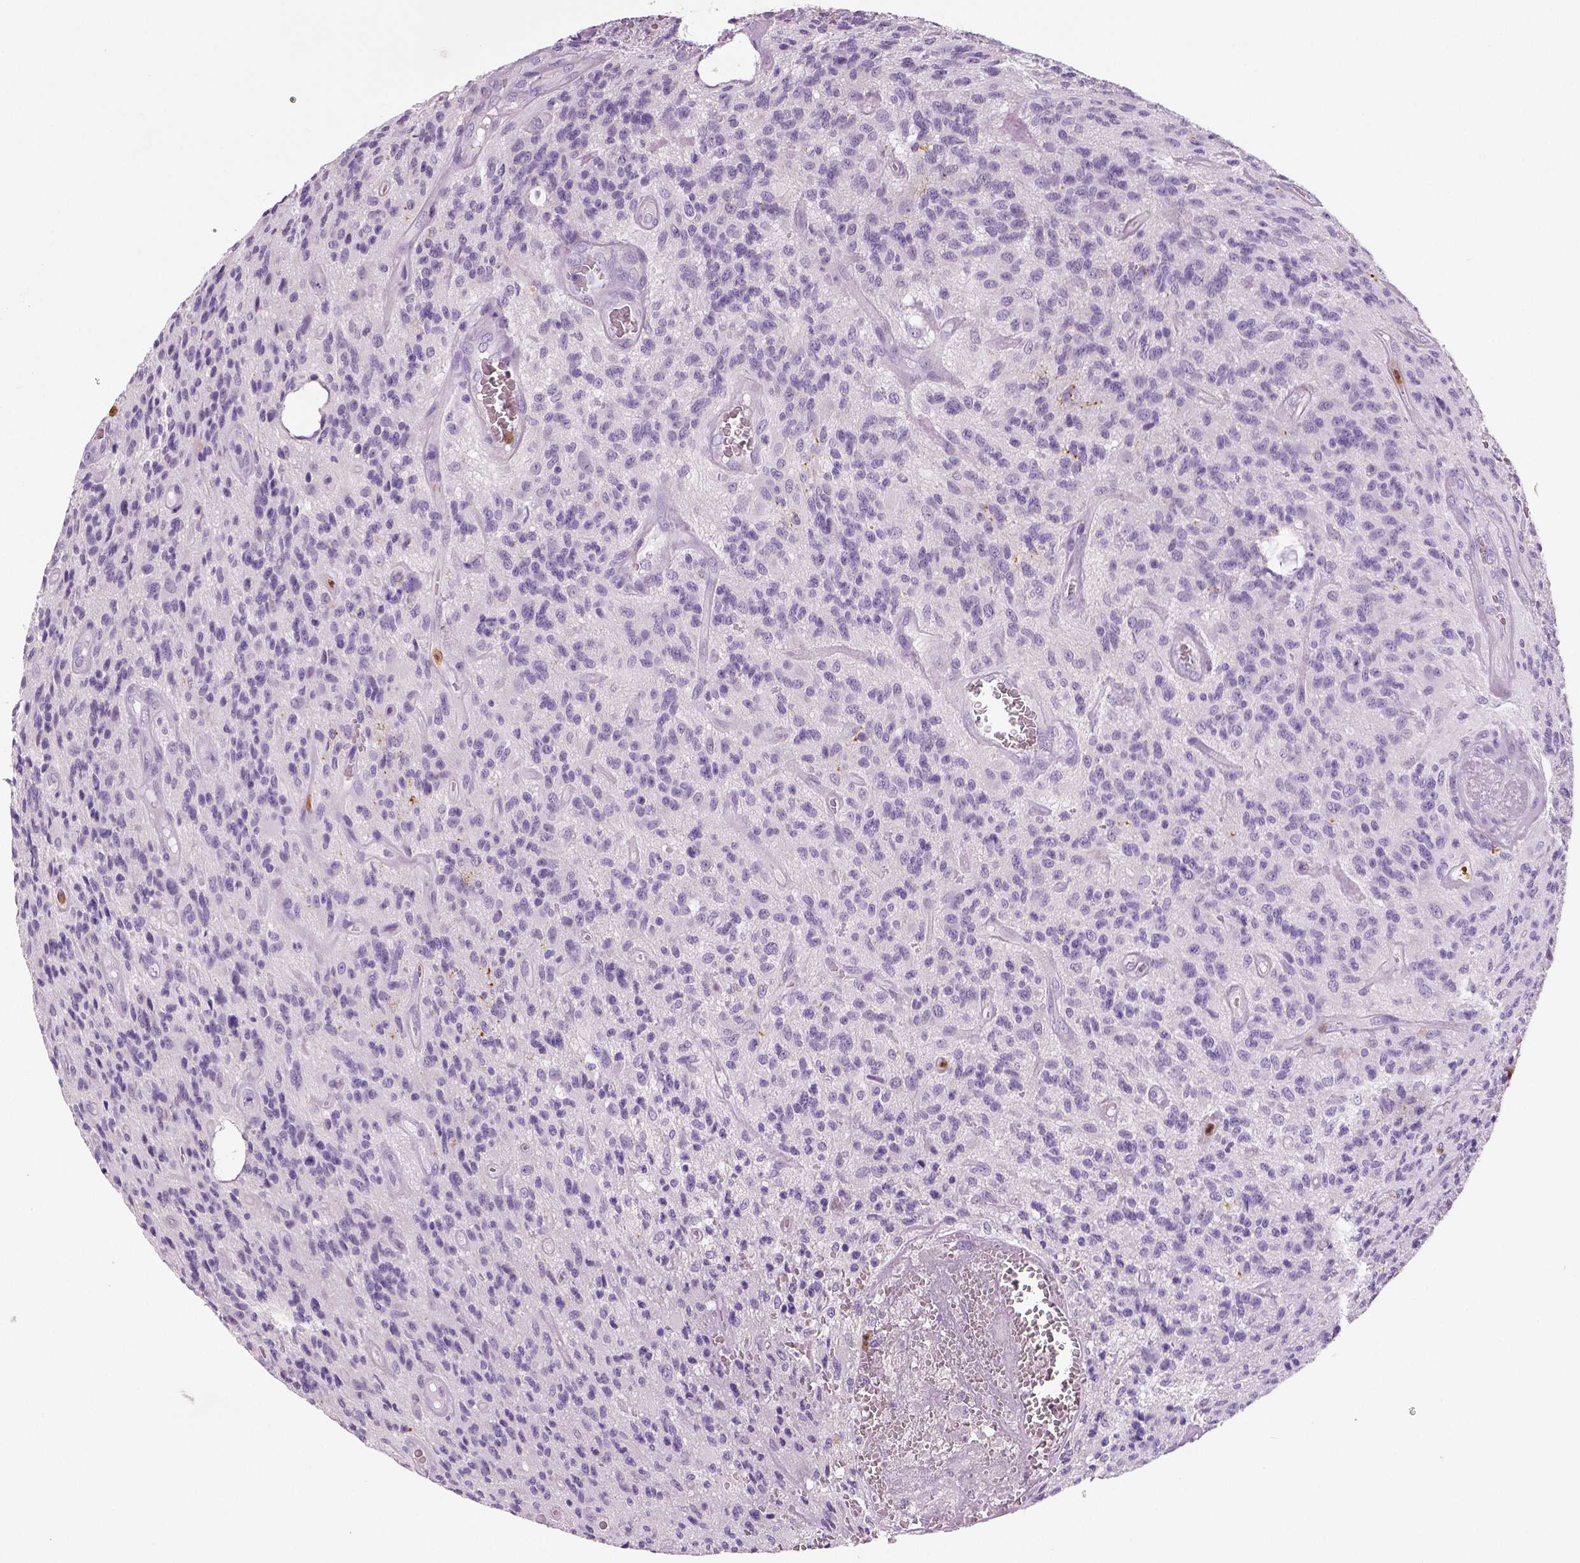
{"staining": {"intensity": "negative", "quantity": "none", "location": "none"}, "tissue": "glioma", "cell_type": "Tumor cells", "image_type": "cancer", "snomed": [{"axis": "morphology", "description": "Glioma, malignant, High grade"}, {"axis": "topography", "description": "Brain"}], "caption": "Immunohistochemical staining of human glioma exhibits no significant positivity in tumor cells.", "gene": "NECAB2", "patient": {"sex": "male", "age": 76}}